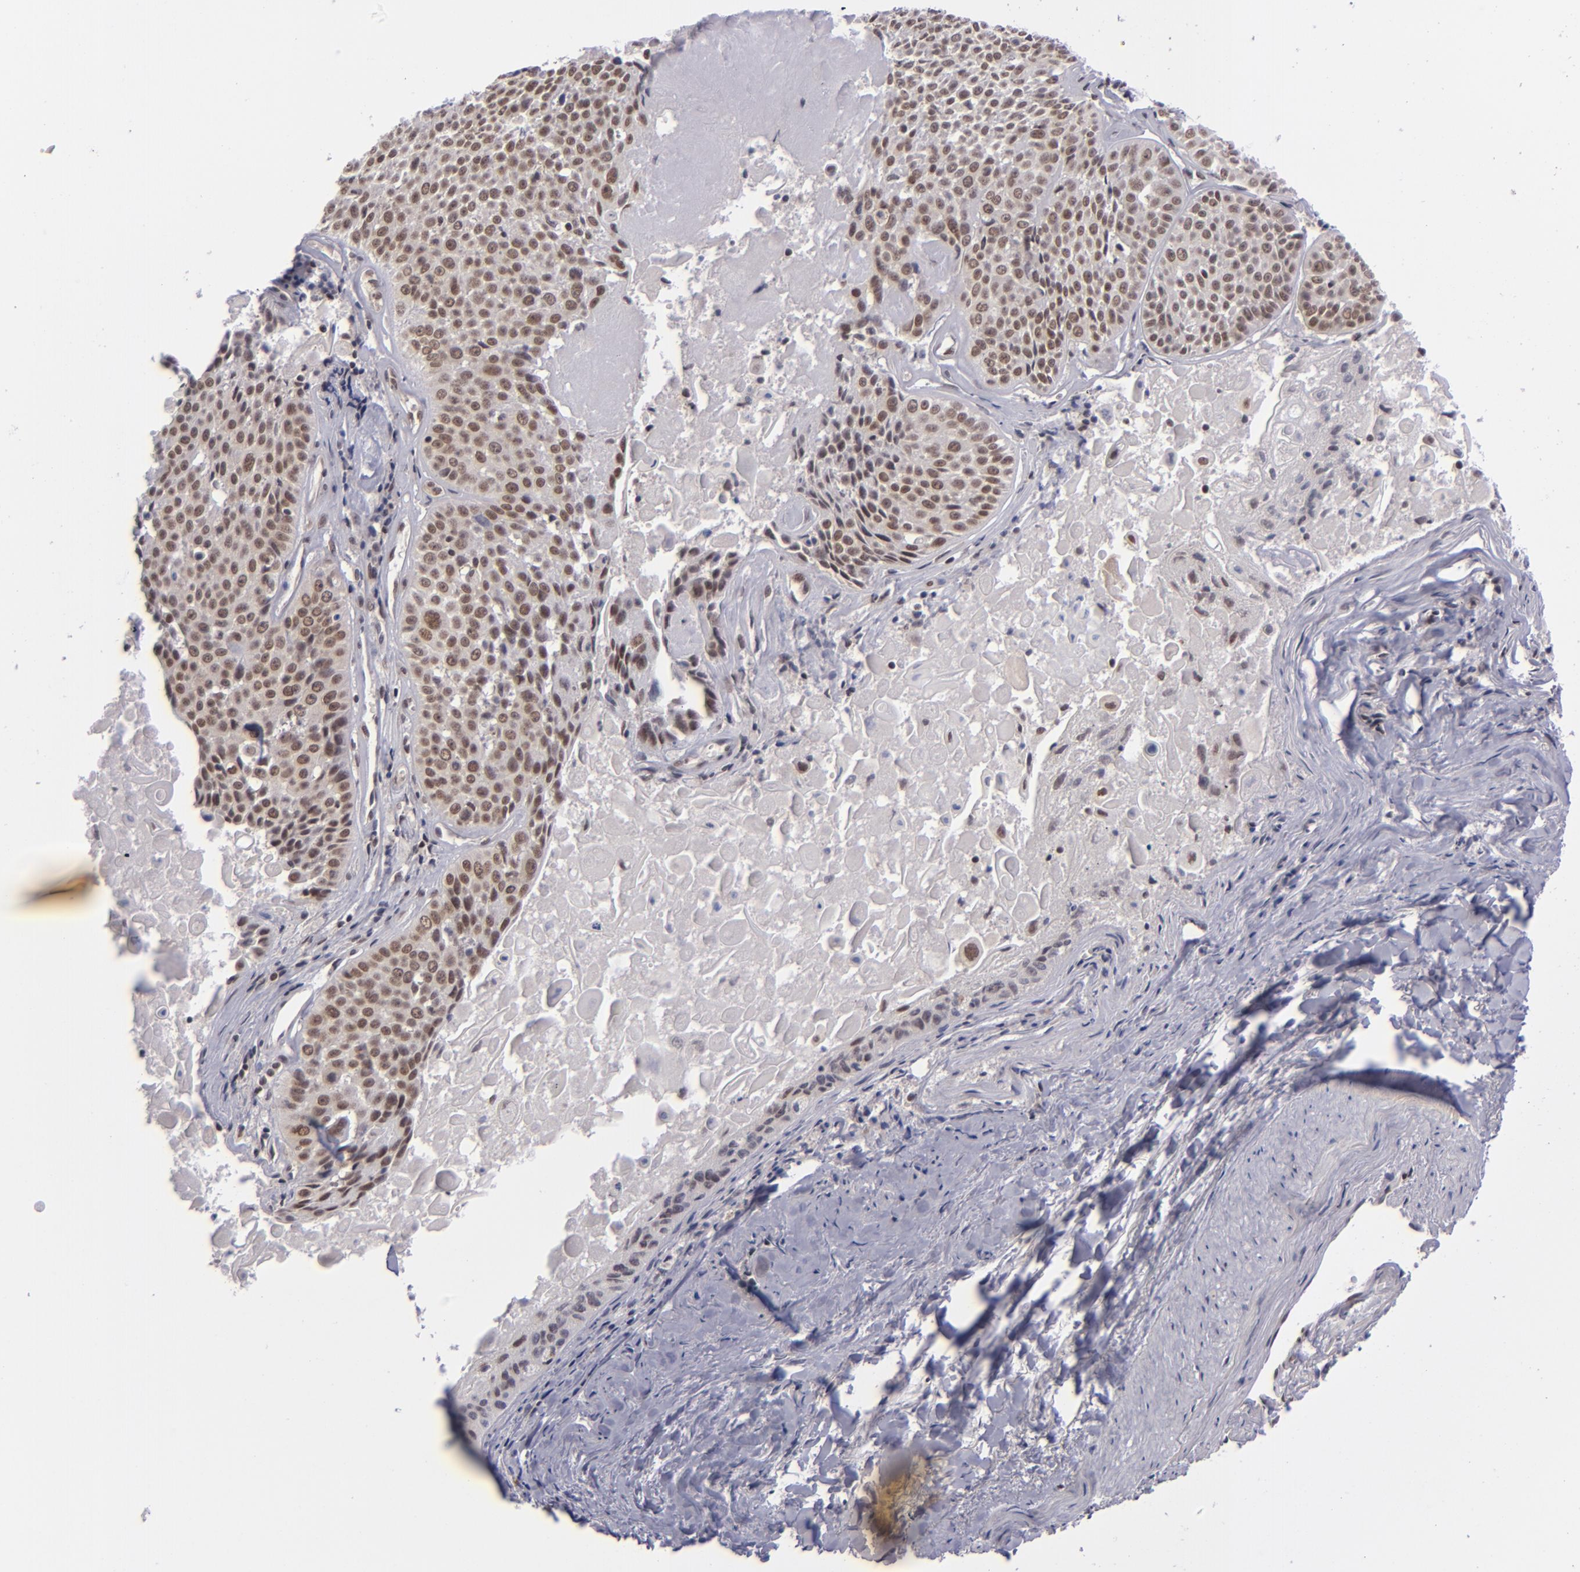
{"staining": {"intensity": "moderate", "quantity": ">75%", "location": "nuclear"}, "tissue": "lung cancer", "cell_type": "Tumor cells", "image_type": "cancer", "snomed": [{"axis": "morphology", "description": "Adenocarcinoma, NOS"}, {"axis": "topography", "description": "Lung"}], "caption": "The image exhibits staining of lung cancer (adenocarcinoma), revealing moderate nuclear protein staining (brown color) within tumor cells. (DAB IHC with brightfield microscopy, high magnification).", "gene": "MLLT3", "patient": {"sex": "male", "age": 60}}